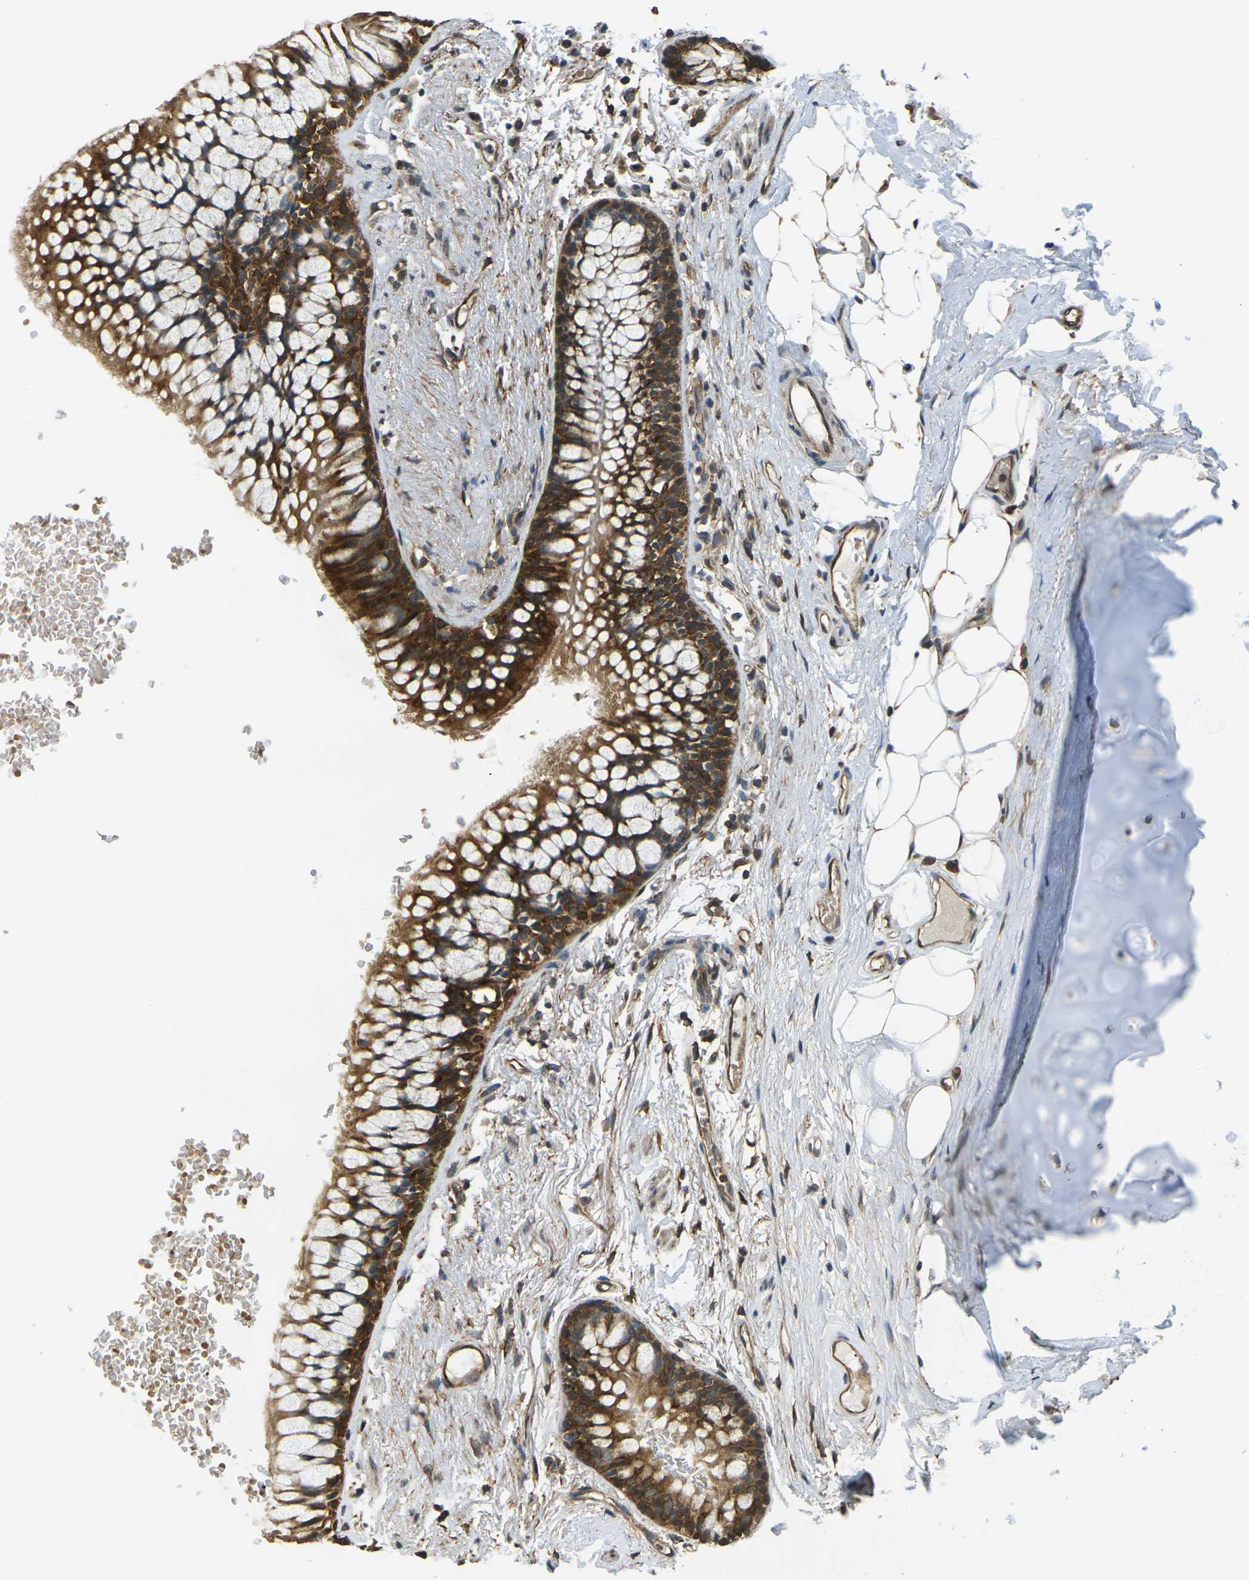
{"staining": {"intensity": "moderate", "quantity": "25%-75%", "location": "cytoplasmic/membranous"}, "tissue": "adipose tissue", "cell_type": "Adipocytes", "image_type": "normal", "snomed": [{"axis": "morphology", "description": "Normal tissue, NOS"}, {"axis": "topography", "description": "Cartilage tissue"}, {"axis": "topography", "description": "Bronchus"}], "caption": "This micrograph exhibits normal adipose tissue stained with immunohistochemistry to label a protein in brown. The cytoplasmic/membranous of adipocytes show moderate positivity for the protein. Nuclei are counter-stained blue.", "gene": "CAST", "patient": {"sex": "female", "age": 73}}